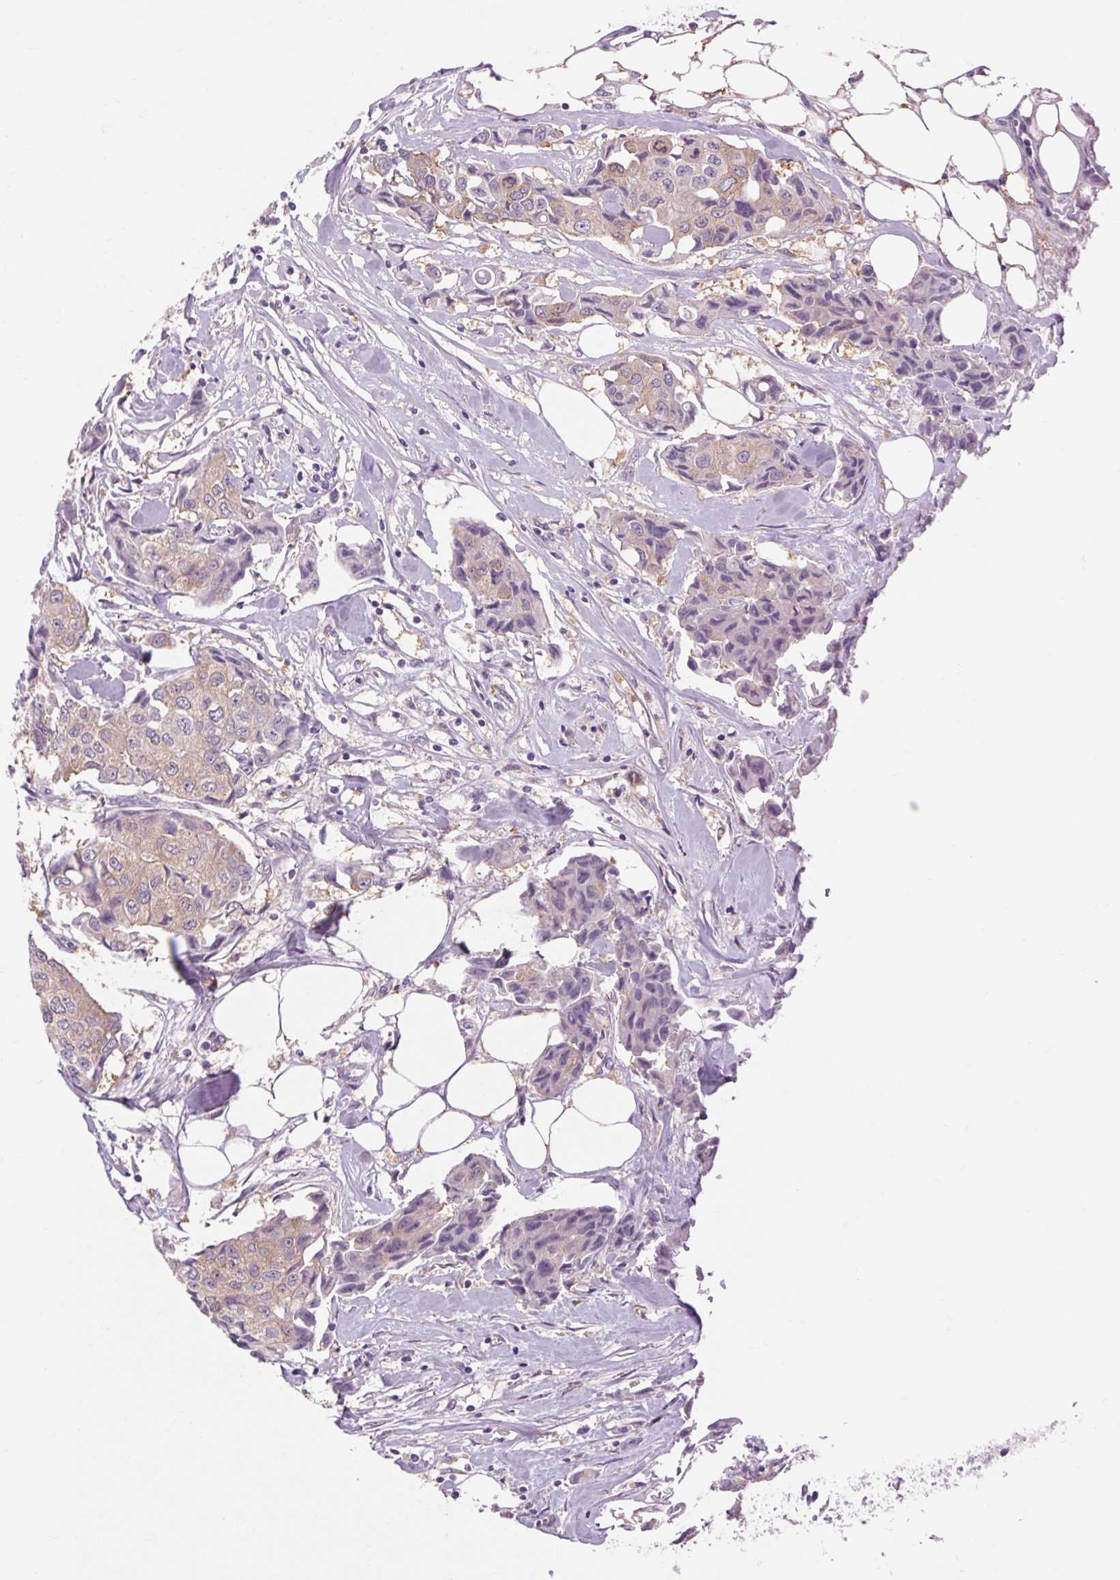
{"staining": {"intensity": "weak", "quantity": "<25%", "location": "cytoplasmic/membranous"}, "tissue": "breast cancer", "cell_type": "Tumor cells", "image_type": "cancer", "snomed": [{"axis": "morphology", "description": "Duct carcinoma"}, {"axis": "topography", "description": "Breast"}, {"axis": "topography", "description": "Lymph node"}], "caption": "Histopathology image shows no protein staining in tumor cells of breast infiltrating ductal carcinoma tissue. The staining is performed using DAB (3,3'-diaminobenzidine) brown chromogen with nuclei counter-stained in using hematoxylin.", "gene": "SOWAHC", "patient": {"sex": "female", "age": 80}}